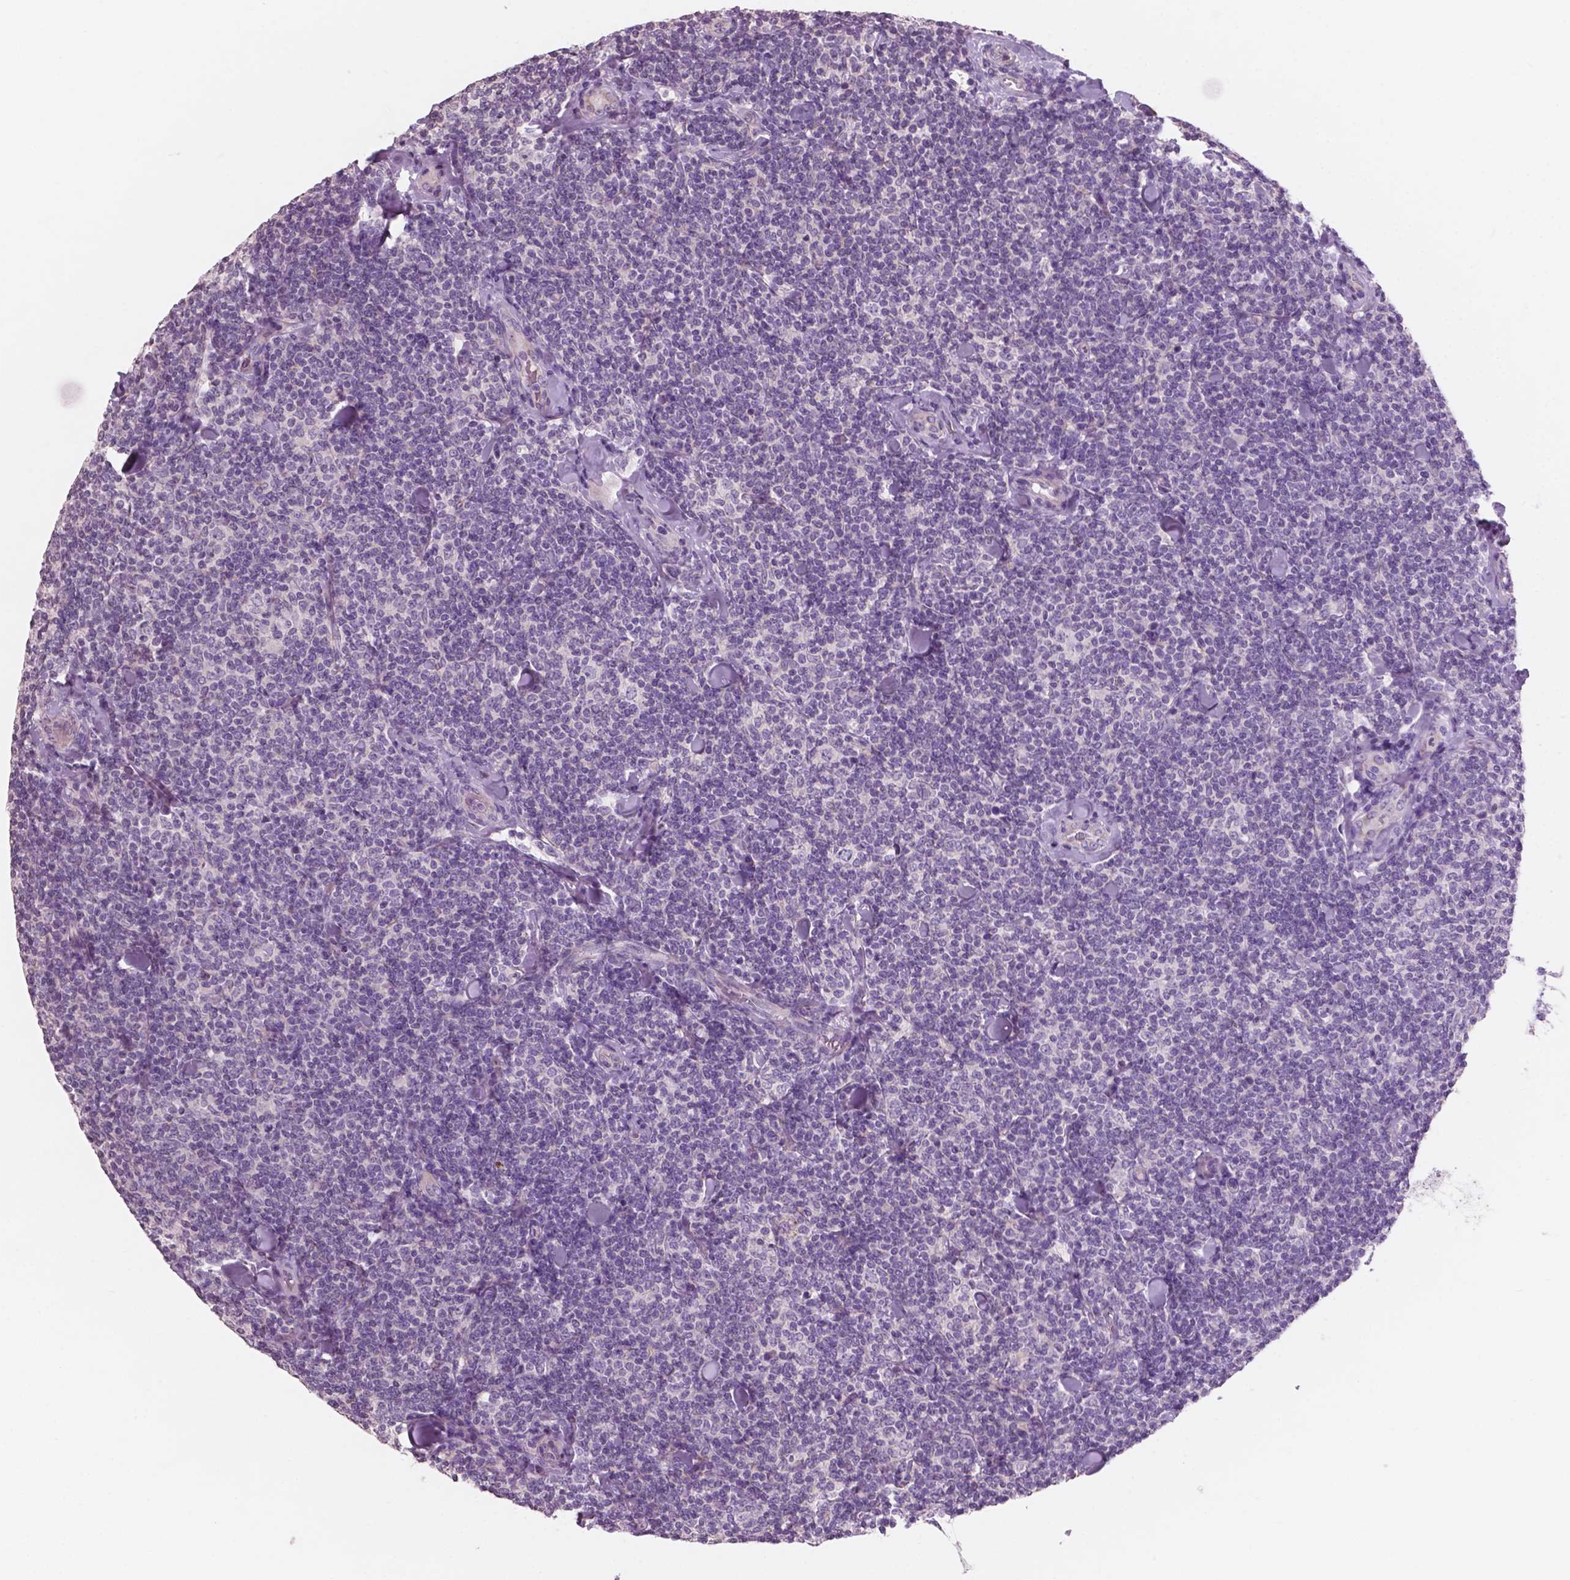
{"staining": {"intensity": "negative", "quantity": "none", "location": "none"}, "tissue": "lymphoma", "cell_type": "Tumor cells", "image_type": "cancer", "snomed": [{"axis": "morphology", "description": "Malignant lymphoma, non-Hodgkin's type, Low grade"}, {"axis": "topography", "description": "Lymph node"}], "caption": "Malignant lymphoma, non-Hodgkin's type (low-grade) was stained to show a protein in brown. There is no significant positivity in tumor cells.", "gene": "AWAT1", "patient": {"sex": "female", "age": 56}}